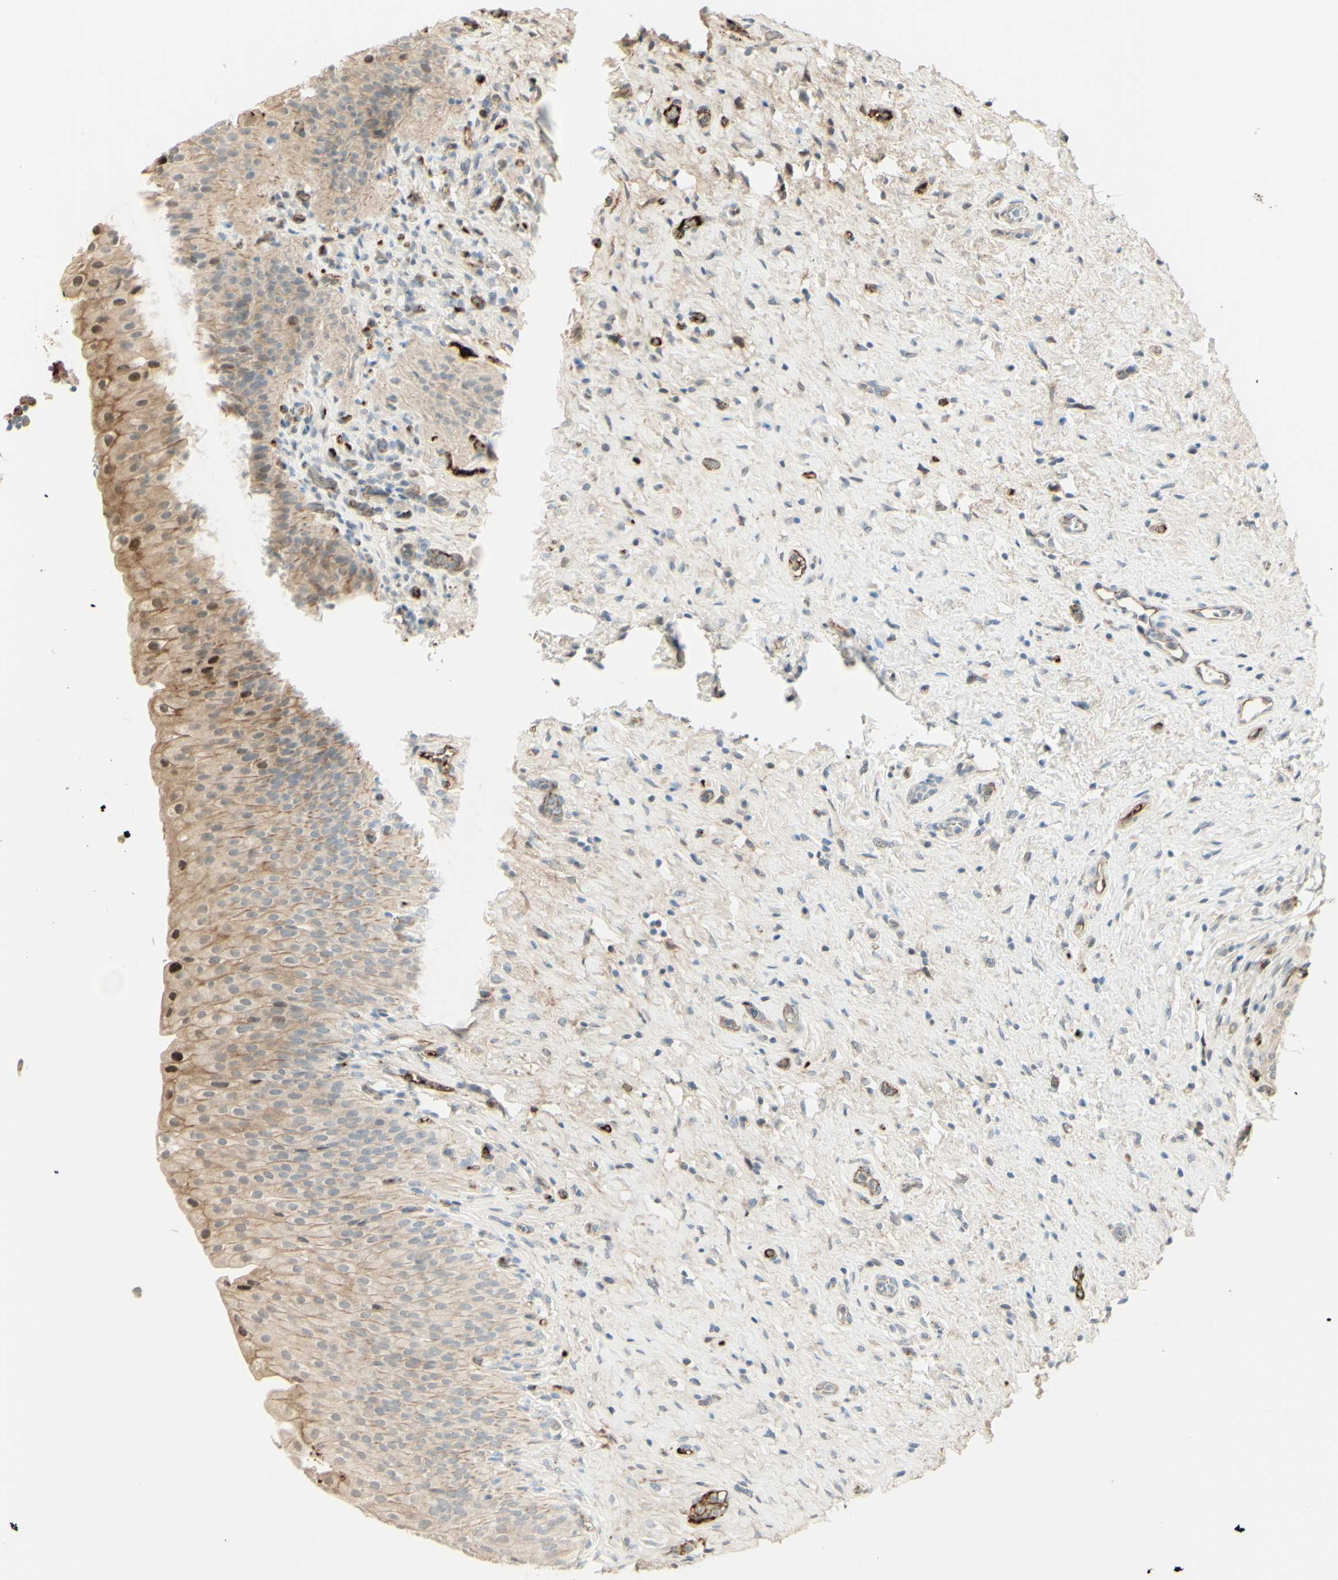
{"staining": {"intensity": "moderate", "quantity": "25%-75%", "location": "cytoplasmic/membranous,nuclear"}, "tissue": "urinary bladder", "cell_type": "Urothelial cells", "image_type": "normal", "snomed": [{"axis": "morphology", "description": "Normal tissue, NOS"}, {"axis": "morphology", "description": "Urothelial carcinoma, High grade"}, {"axis": "topography", "description": "Urinary bladder"}], "caption": "Protein analysis of normal urinary bladder shows moderate cytoplasmic/membranous,nuclear staining in about 25%-75% of urothelial cells.", "gene": "ANGPT2", "patient": {"sex": "male", "age": 46}}